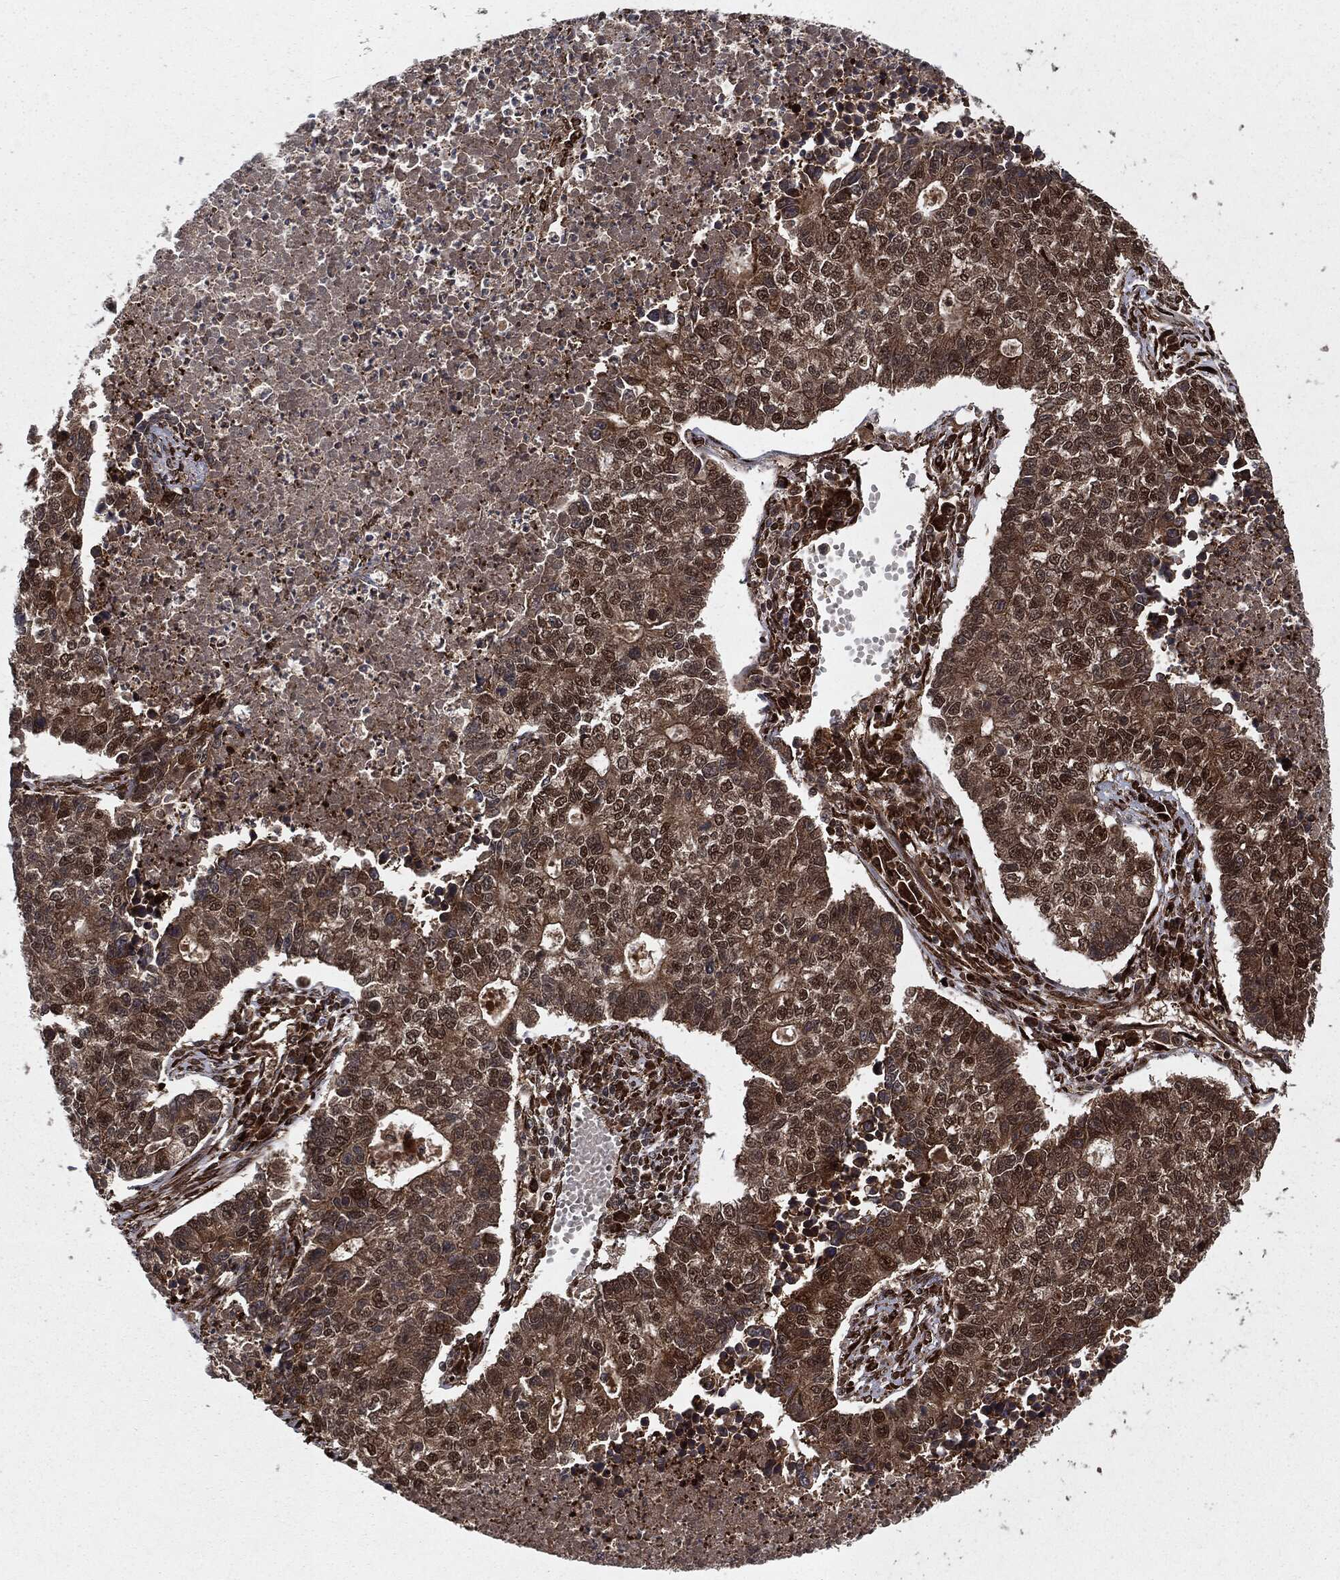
{"staining": {"intensity": "strong", "quantity": "<25%", "location": "cytoplasmic/membranous,nuclear"}, "tissue": "lung cancer", "cell_type": "Tumor cells", "image_type": "cancer", "snomed": [{"axis": "morphology", "description": "Adenocarcinoma, NOS"}, {"axis": "topography", "description": "Lung"}], "caption": "Protein staining displays strong cytoplasmic/membranous and nuclear staining in about <25% of tumor cells in adenocarcinoma (lung). The staining was performed using DAB (3,3'-diaminobenzidine) to visualize the protein expression in brown, while the nuclei were stained in blue with hematoxylin (Magnification: 20x).", "gene": "RANBP9", "patient": {"sex": "male", "age": 57}}